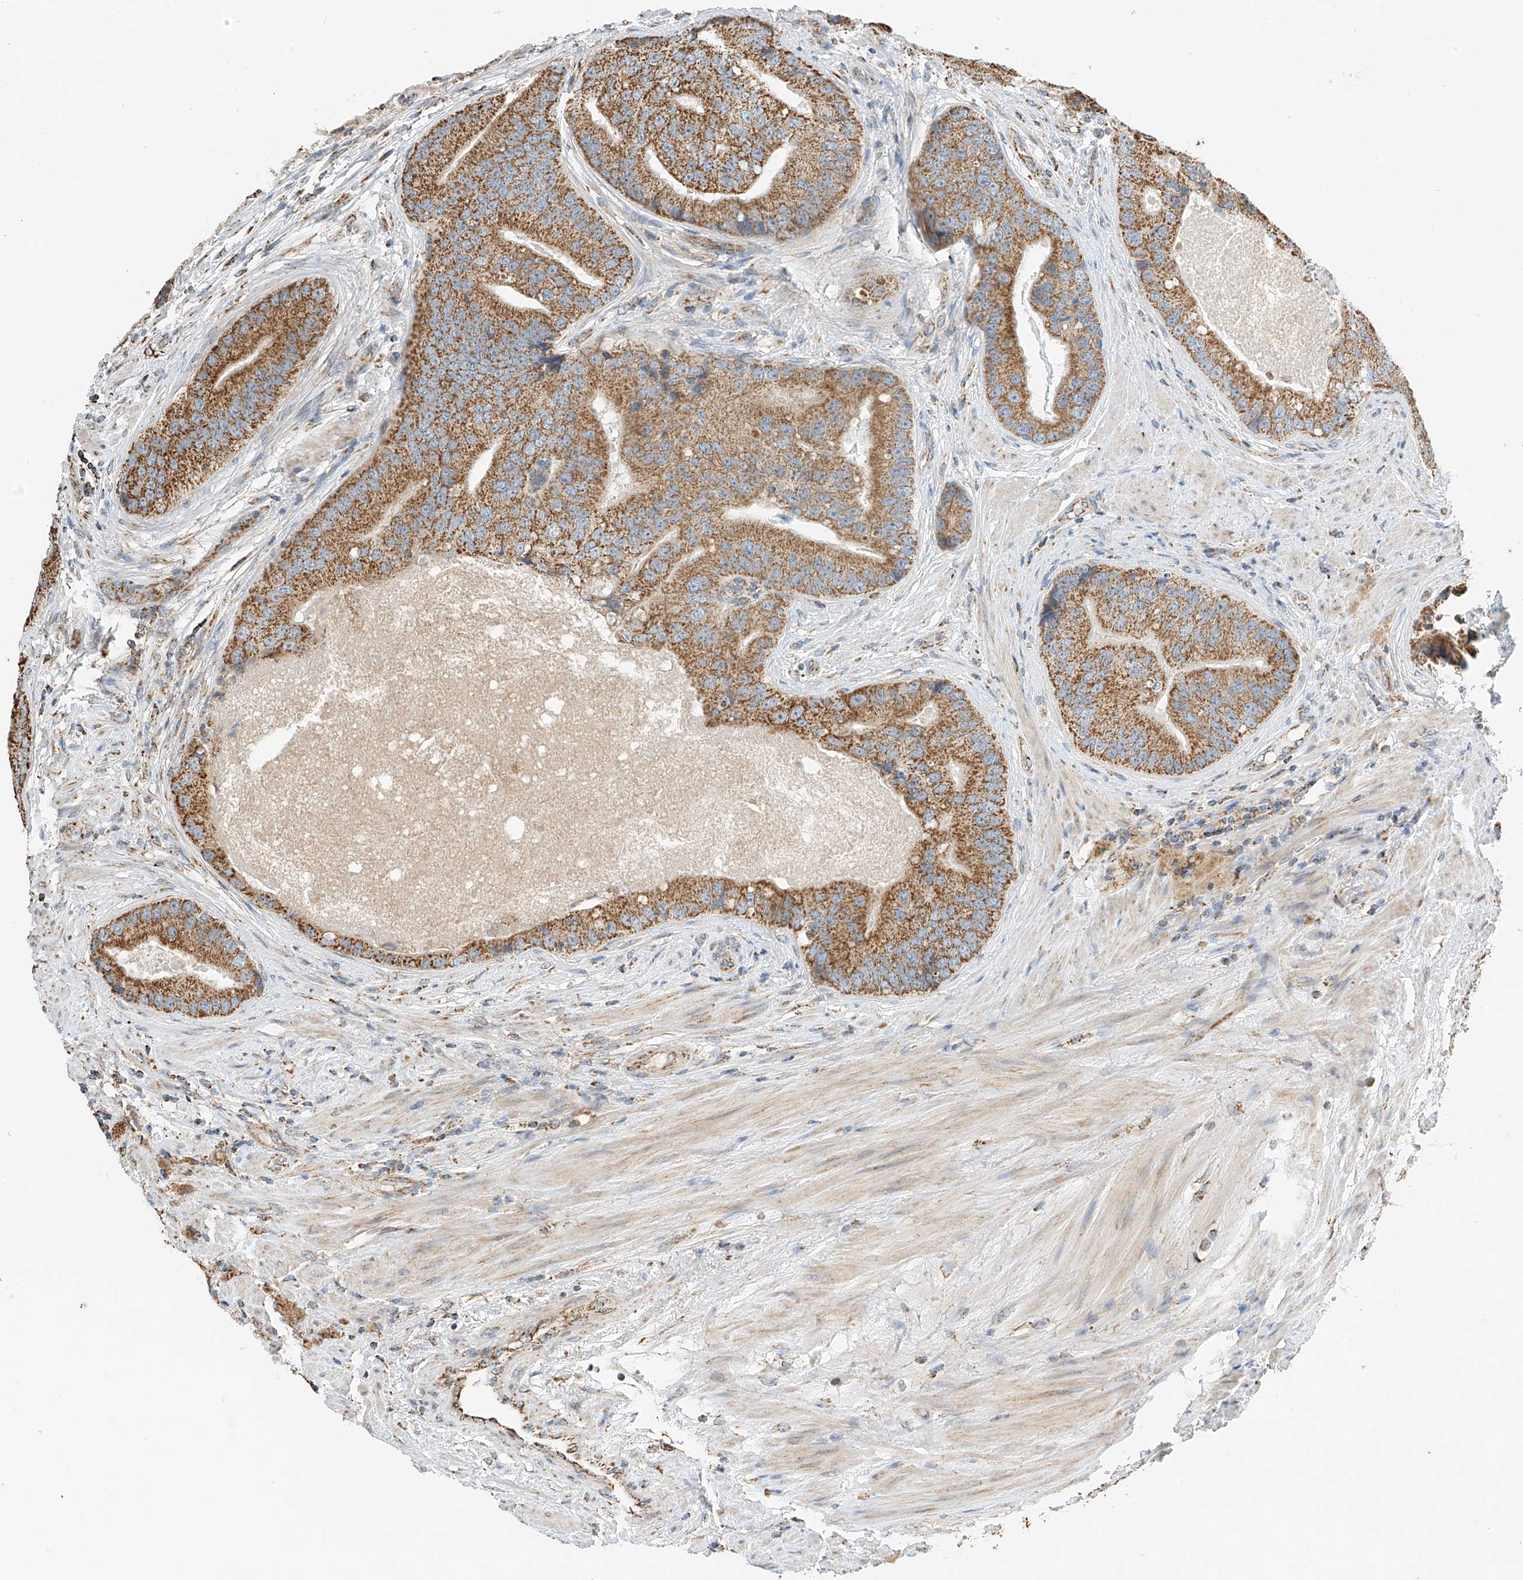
{"staining": {"intensity": "moderate", "quantity": ">75%", "location": "cytoplasmic/membranous"}, "tissue": "prostate cancer", "cell_type": "Tumor cells", "image_type": "cancer", "snomed": [{"axis": "morphology", "description": "Adenocarcinoma, High grade"}, {"axis": "topography", "description": "Prostate"}], "caption": "The photomicrograph shows immunohistochemical staining of prostate cancer. There is moderate cytoplasmic/membranous staining is present in about >75% of tumor cells.", "gene": "YIPF7", "patient": {"sex": "male", "age": 70}}